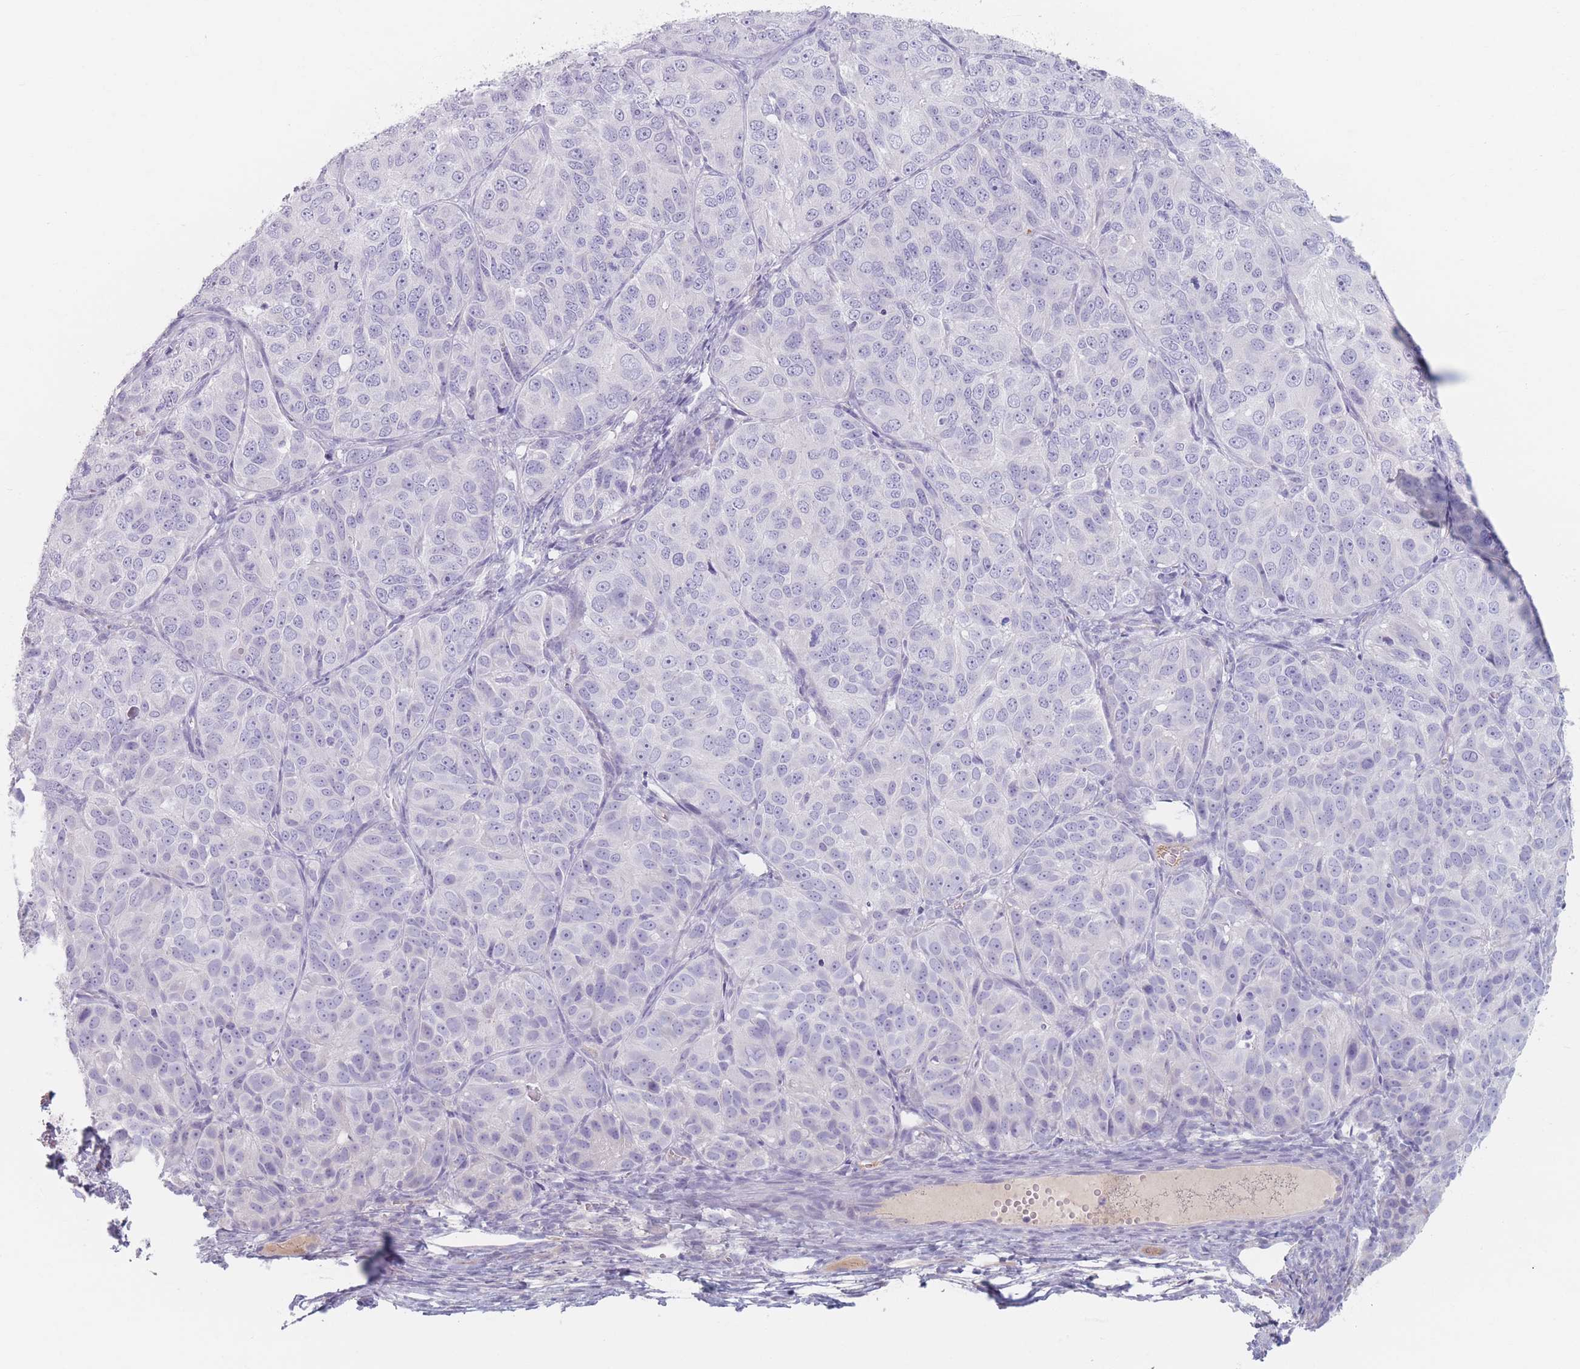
{"staining": {"intensity": "negative", "quantity": "none", "location": "none"}, "tissue": "ovarian cancer", "cell_type": "Tumor cells", "image_type": "cancer", "snomed": [{"axis": "morphology", "description": "Carcinoma, endometroid"}, {"axis": "topography", "description": "Ovary"}], "caption": "IHC of endometroid carcinoma (ovarian) displays no staining in tumor cells.", "gene": "PIGM", "patient": {"sex": "female", "age": 51}}